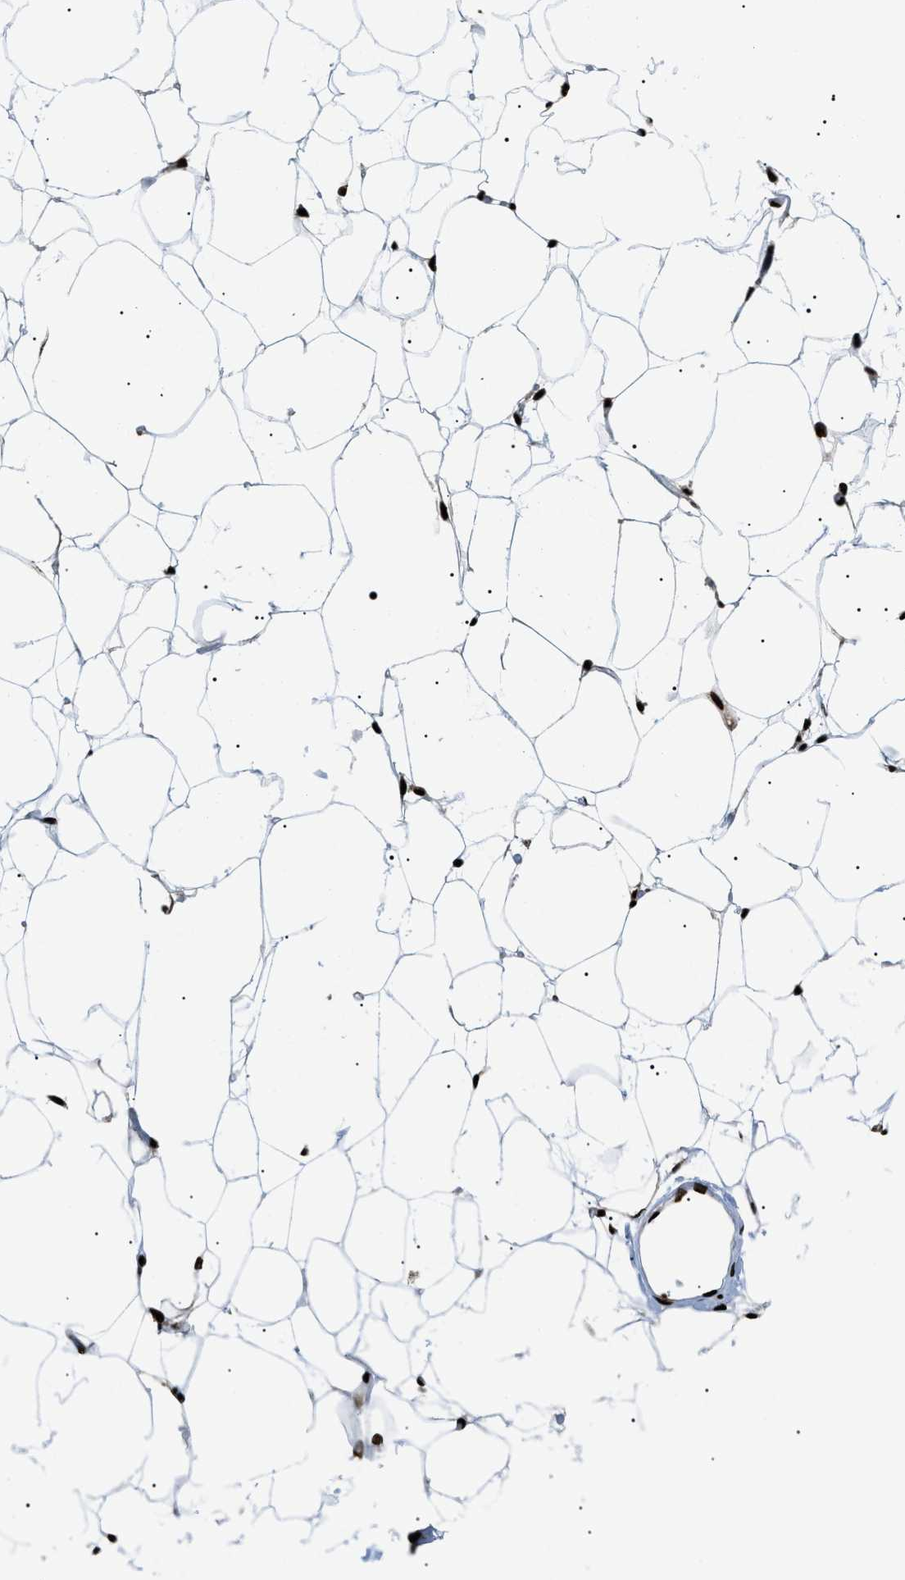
{"staining": {"intensity": "strong", "quantity": "25%-75%", "location": "nuclear"}, "tissue": "adipose tissue", "cell_type": "Adipocytes", "image_type": "normal", "snomed": [{"axis": "morphology", "description": "Normal tissue, NOS"}, {"axis": "topography", "description": "Breast"}, {"axis": "topography", "description": "Soft tissue"}], "caption": "Immunohistochemistry (IHC) image of unremarkable adipose tissue: adipose tissue stained using IHC reveals high levels of strong protein expression localized specifically in the nuclear of adipocytes, appearing as a nuclear brown color.", "gene": "HNRNPK", "patient": {"sex": "female", "age": 75}}